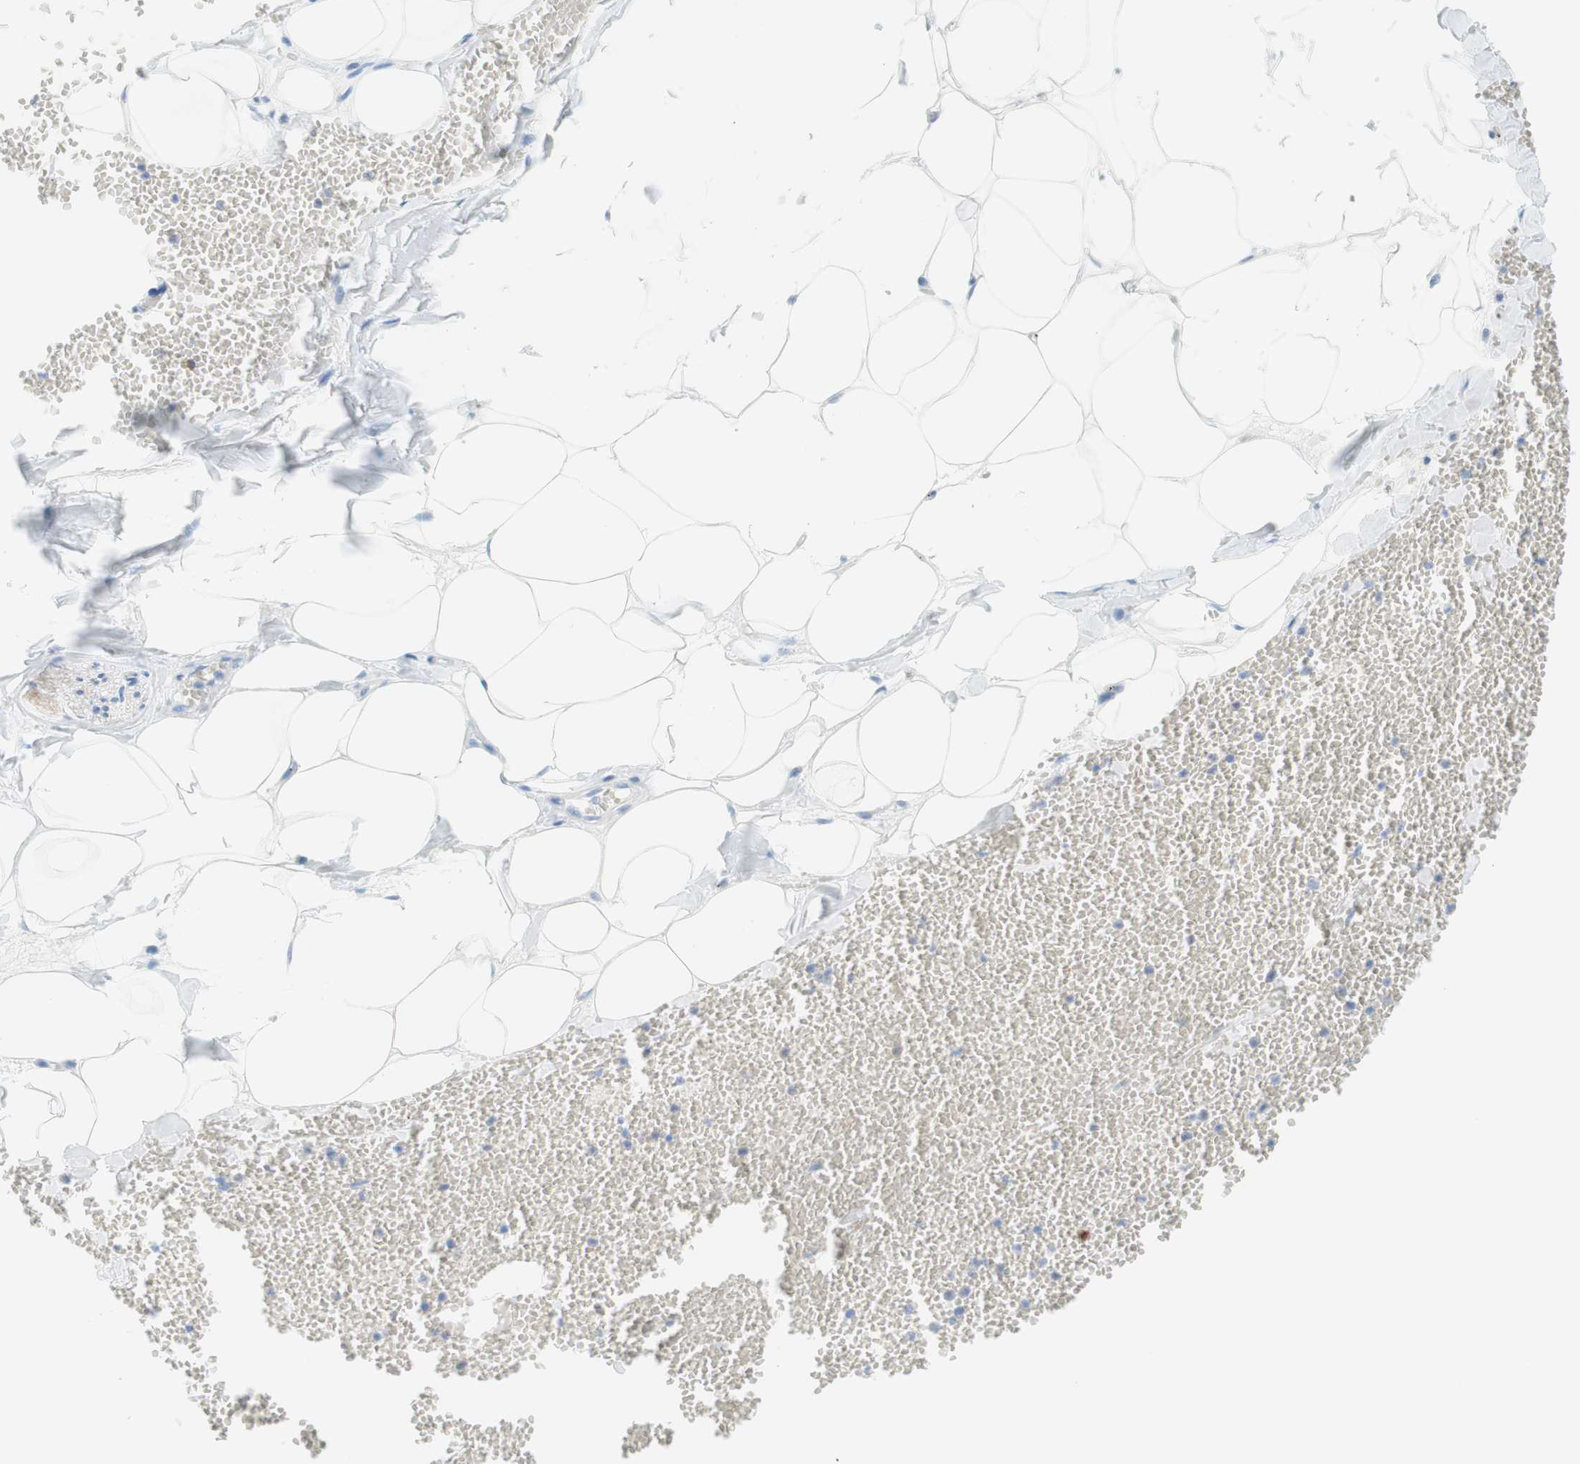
{"staining": {"intensity": "negative", "quantity": "none", "location": "none"}, "tissue": "adipose tissue", "cell_type": "Adipocytes", "image_type": "normal", "snomed": [{"axis": "morphology", "description": "Normal tissue, NOS"}, {"axis": "topography", "description": "Adipose tissue"}, {"axis": "topography", "description": "Peripheral nerve tissue"}], "caption": "Adipocytes show no significant protein positivity in normal adipose tissue. Brightfield microscopy of immunohistochemistry stained with DAB (brown) and hematoxylin (blue), captured at high magnification.", "gene": "STMN1", "patient": {"sex": "male", "age": 52}}